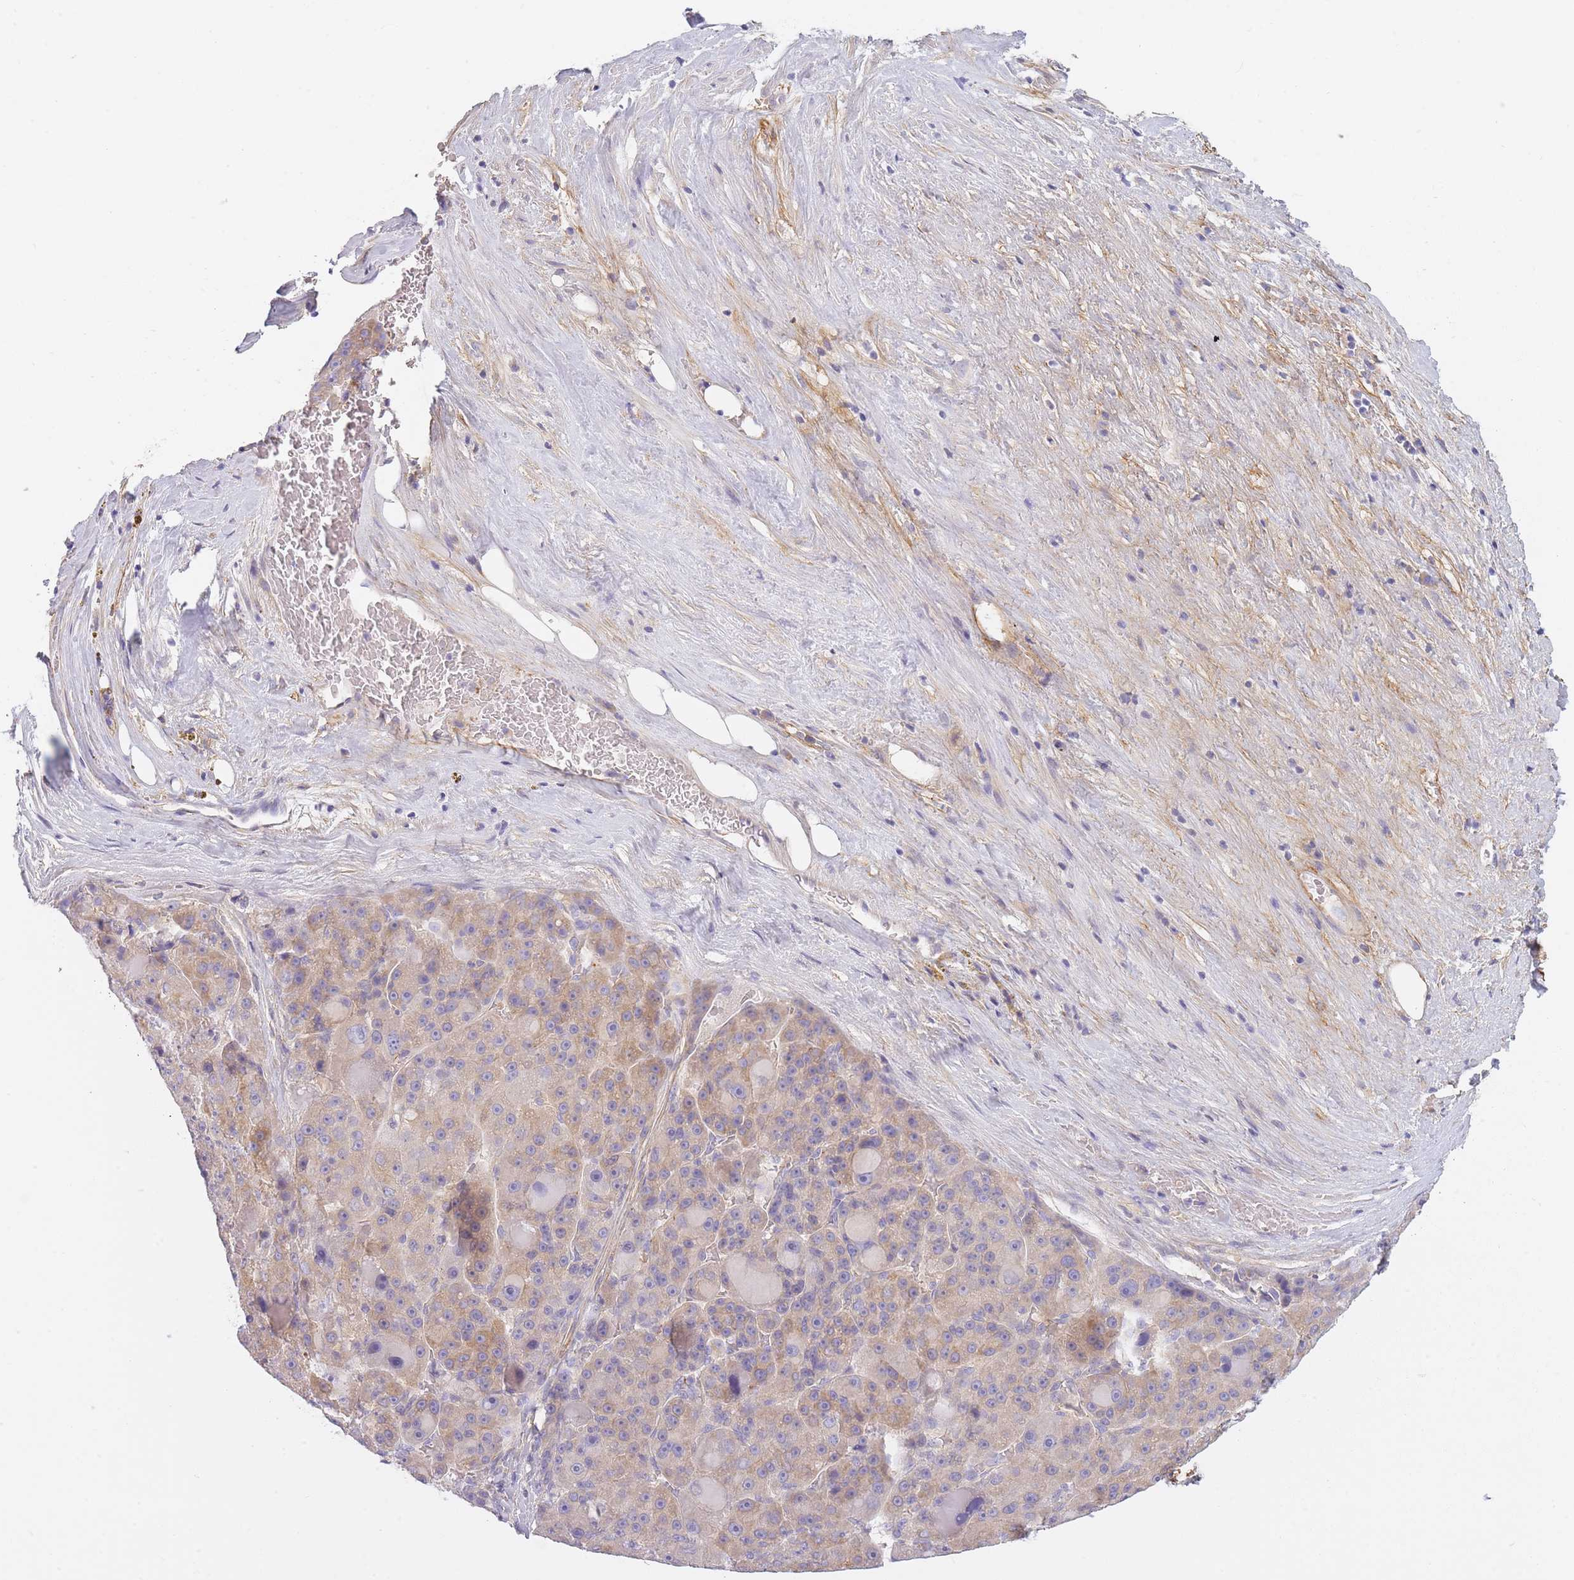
{"staining": {"intensity": "weak", "quantity": "<25%", "location": "cytoplasmic/membranous"}, "tissue": "liver cancer", "cell_type": "Tumor cells", "image_type": "cancer", "snomed": [{"axis": "morphology", "description": "Carcinoma, Hepatocellular, NOS"}, {"axis": "topography", "description": "Liver"}], "caption": "The histopathology image exhibits no significant expression in tumor cells of liver cancer (hepatocellular carcinoma).", "gene": "AP3M2", "patient": {"sex": "male", "age": 76}}